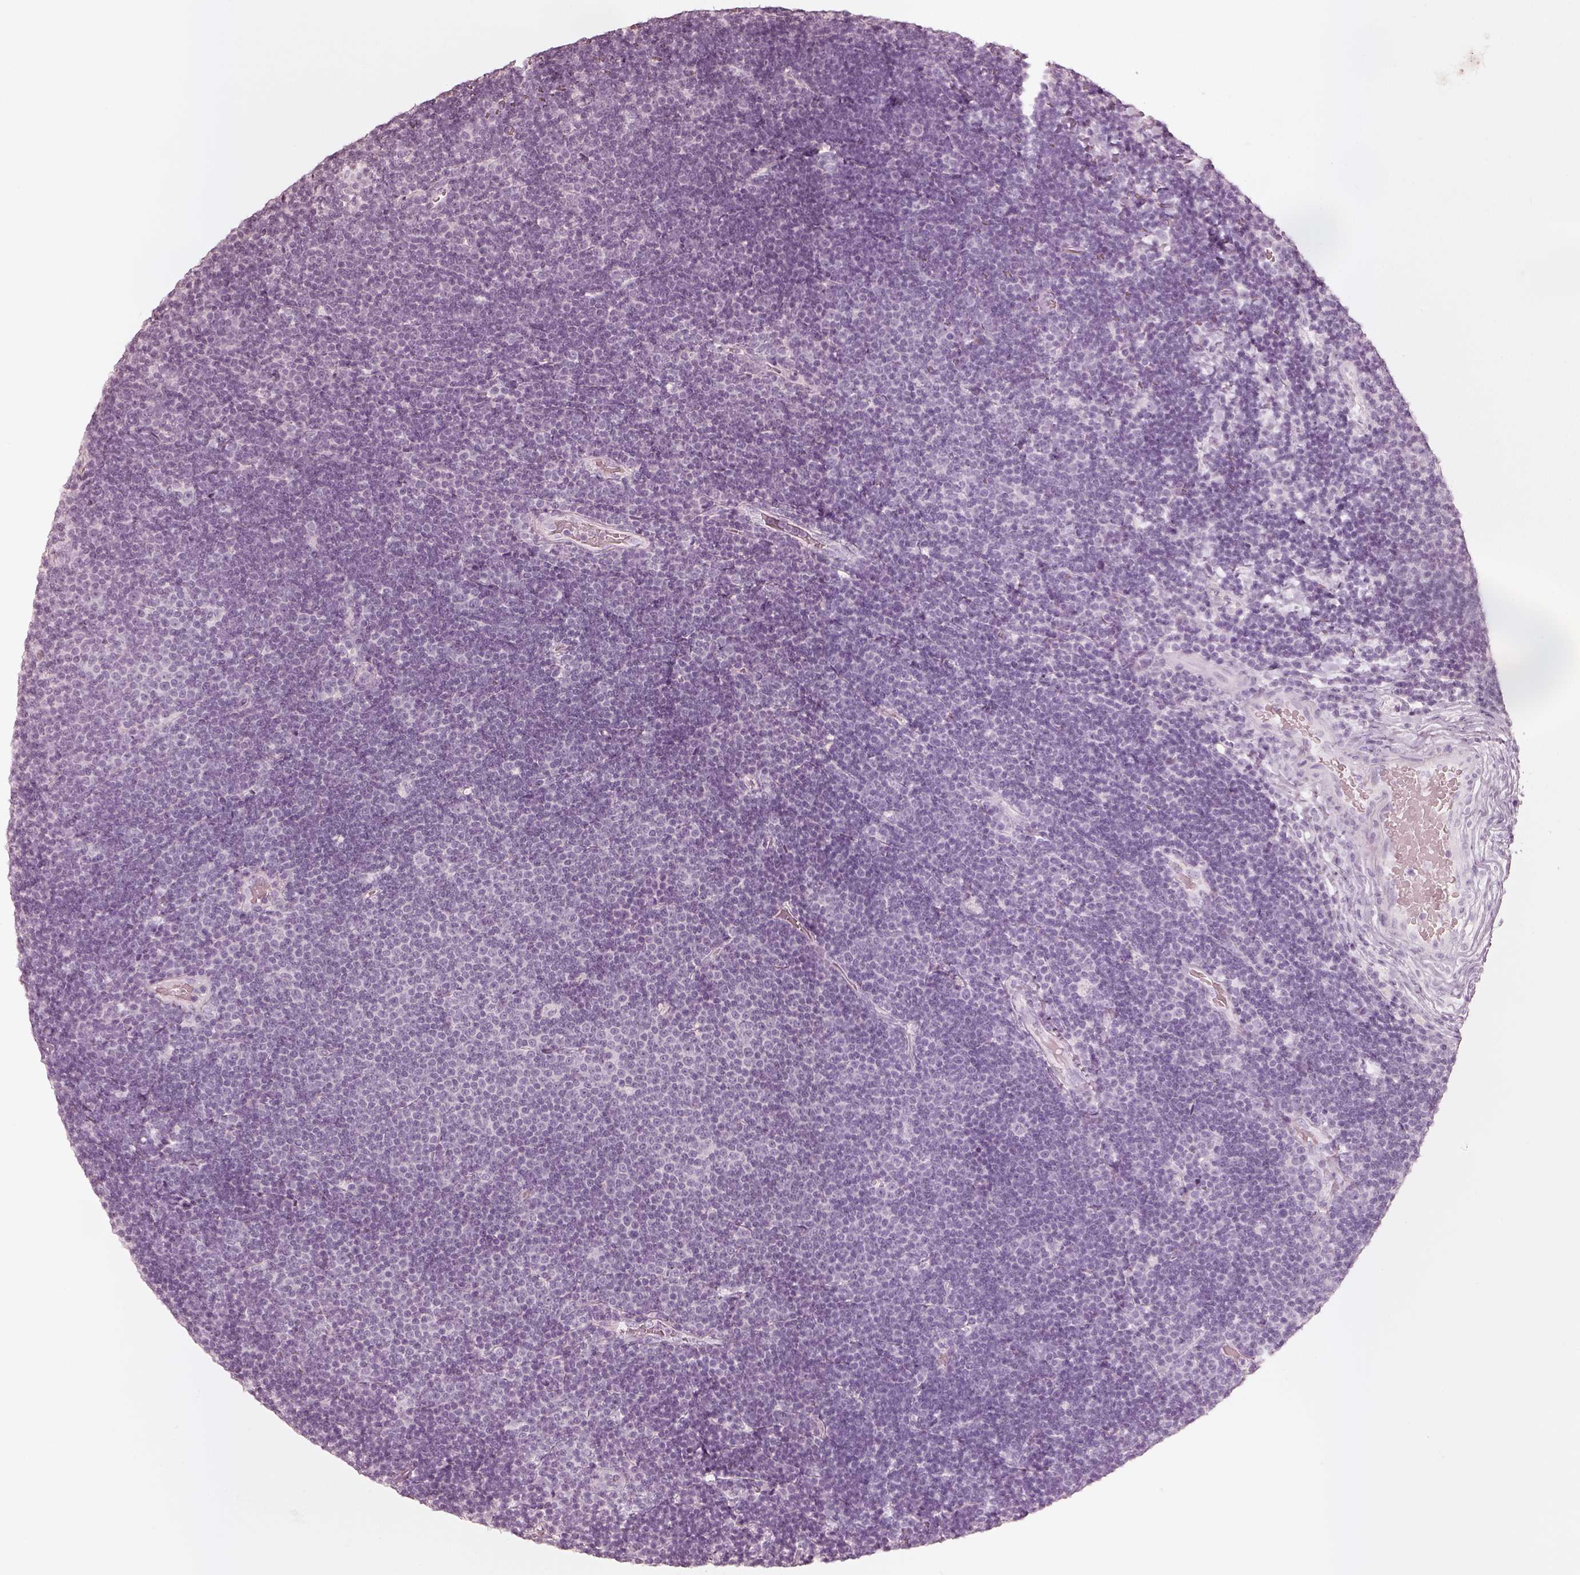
{"staining": {"intensity": "negative", "quantity": "none", "location": "none"}, "tissue": "lymphoma", "cell_type": "Tumor cells", "image_type": "cancer", "snomed": [{"axis": "morphology", "description": "Malignant lymphoma, non-Hodgkin's type, Low grade"}, {"axis": "topography", "description": "Brain"}], "caption": "Immunohistochemistry image of lymphoma stained for a protein (brown), which reveals no expression in tumor cells.", "gene": "KRT72", "patient": {"sex": "female", "age": 66}}